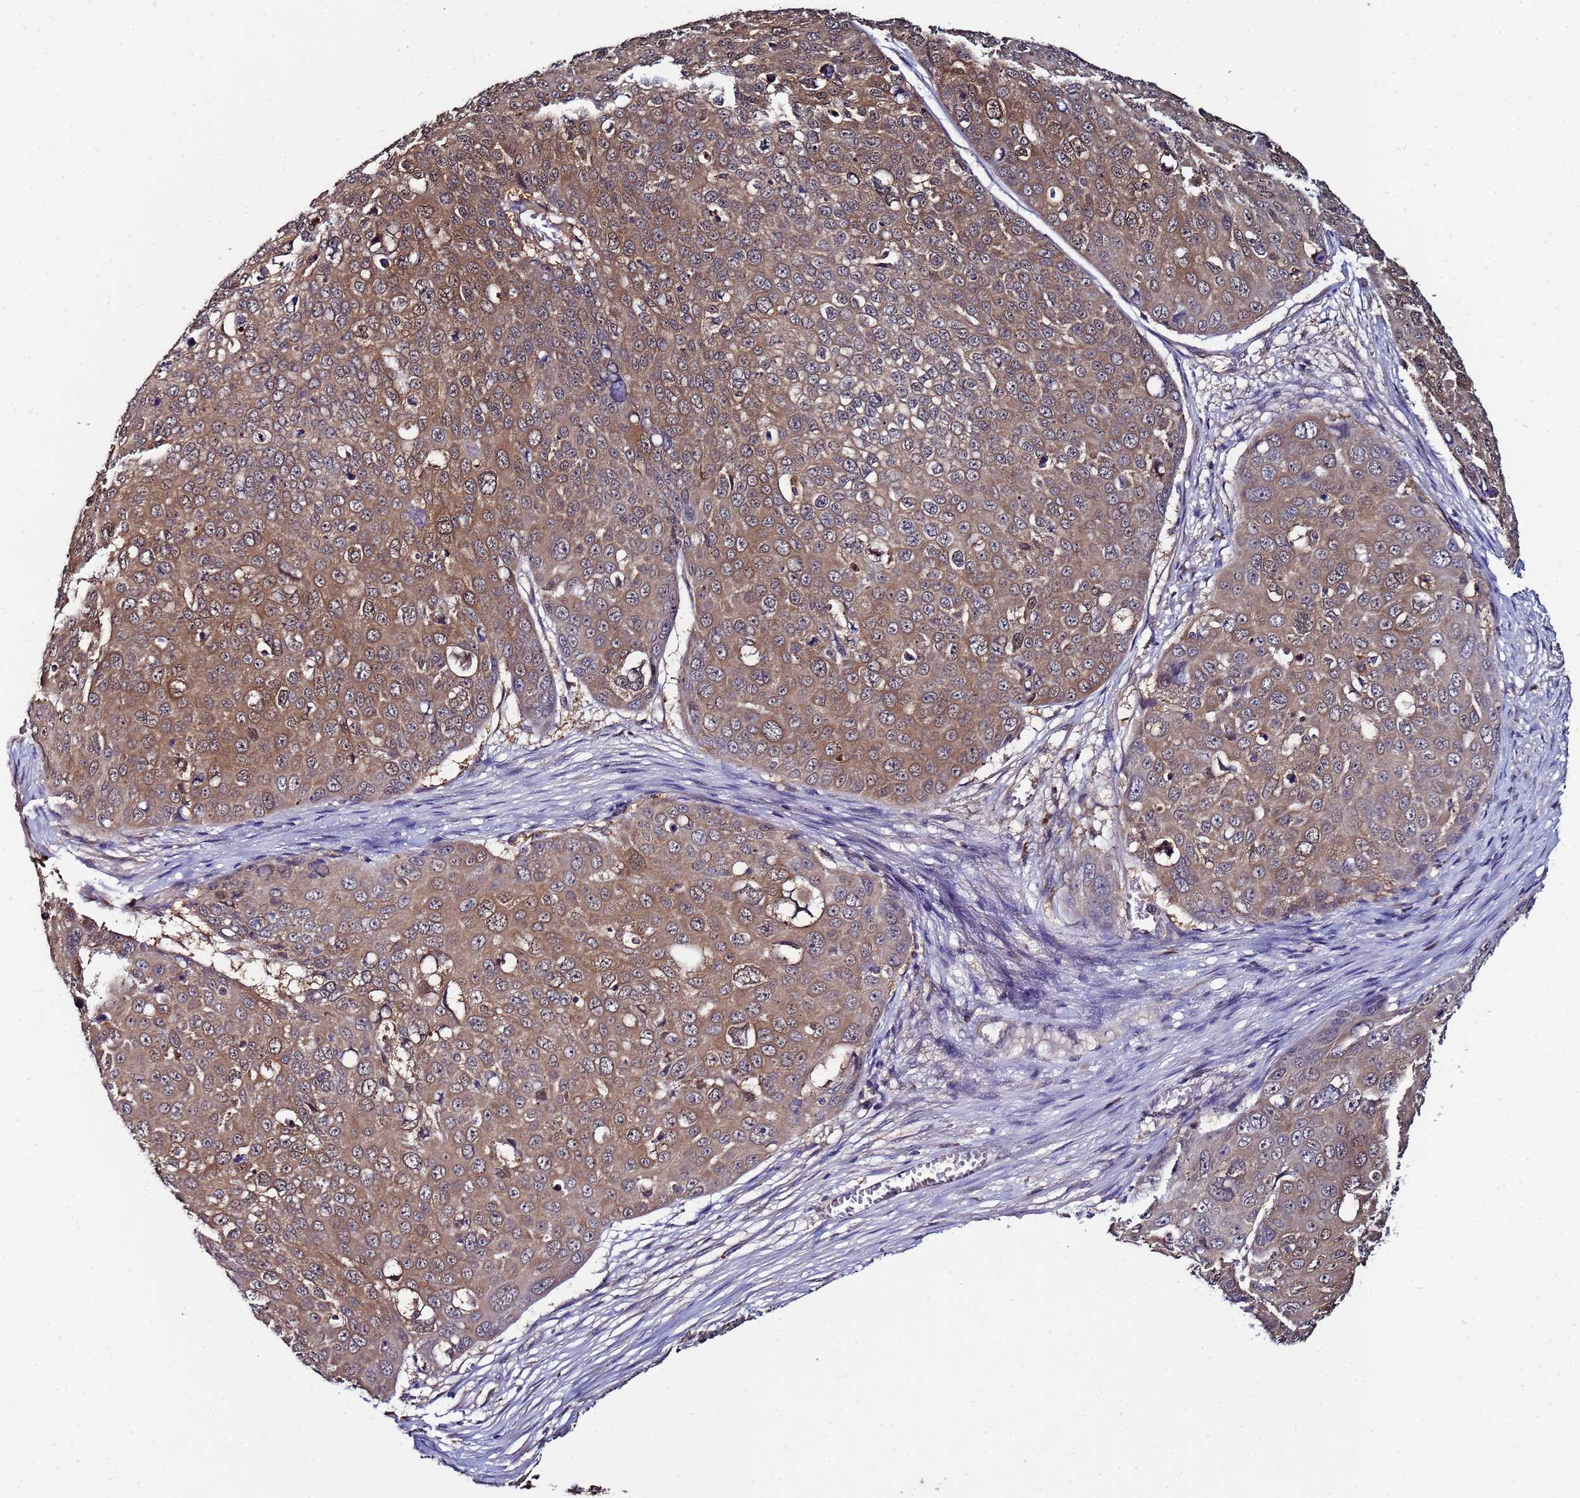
{"staining": {"intensity": "moderate", "quantity": ">75%", "location": "cytoplasmic/membranous"}, "tissue": "skin cancer", "cell_type": "Tumor cells", "image_type": "cancer", "snomed": [{"axis": "morphology", "description": "Squamous cell carcinoma, NOS"}, {"axis": "topography", "description": "Skin"}], "caption": "The micrograph displays a brown stain indicating the presence of a protein in the cytoplasmic/membranous of tumor cells in squamous cell carcinoma (skin).", "gene": "NAXE", "patient": {"sex": "male", "age": 71}}